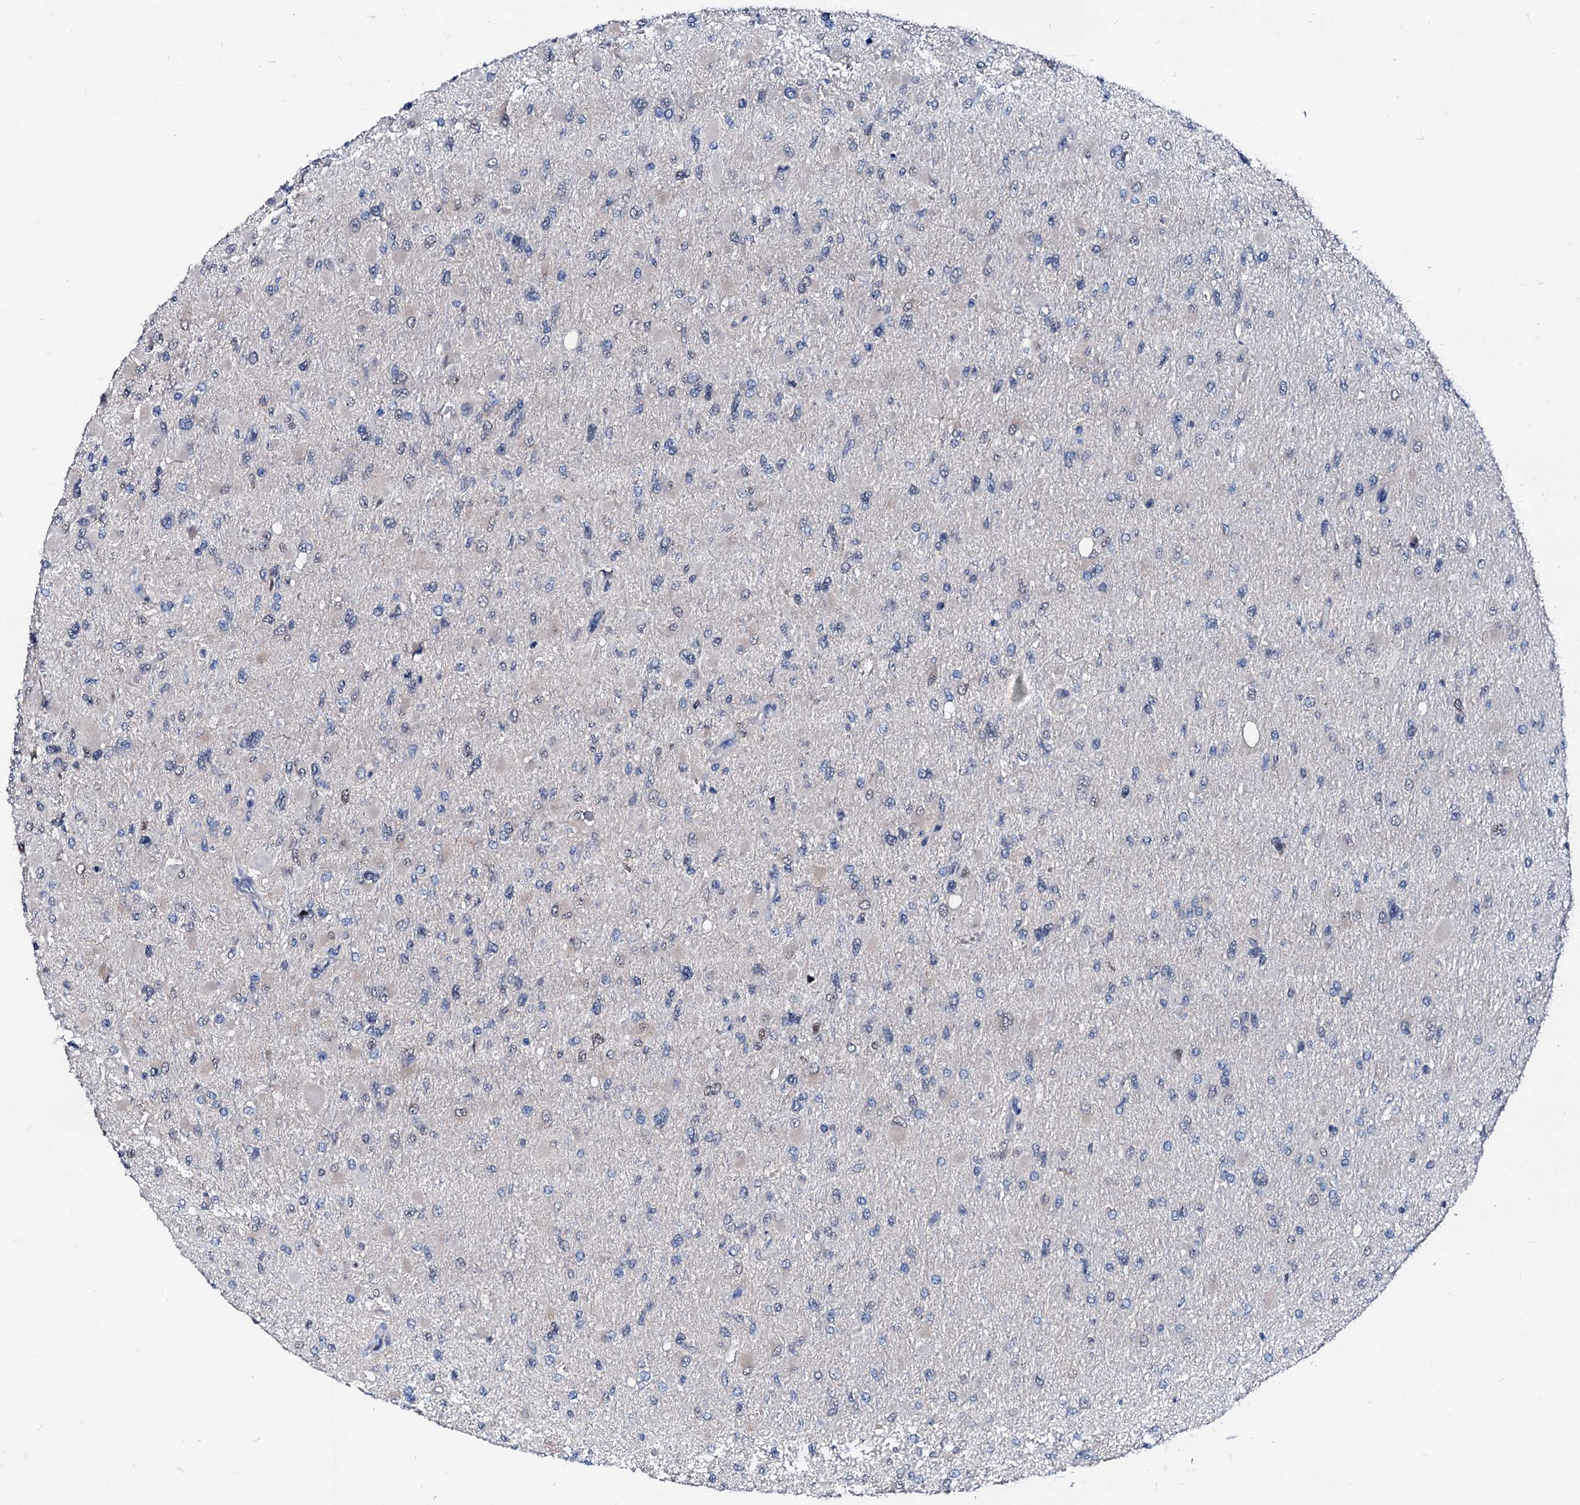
{"staining": {"intensity": "negative", "quantity": "none", "location": "none"}, "tissue": "glioma", "cell_type": "Tumor cells", "image_type": "cancer", "snomed": [{"axis": "morphology", "description": "Glioma, malignant, High grade"}, {"axis": "topography", "description": "Cerebral cortex"}], "caption": "IHC of human malignant glioma (high-grade) shows no positivity in tumor cells.", "gene": "CSN2", "patient": {"sex": "female", "age": 36}}